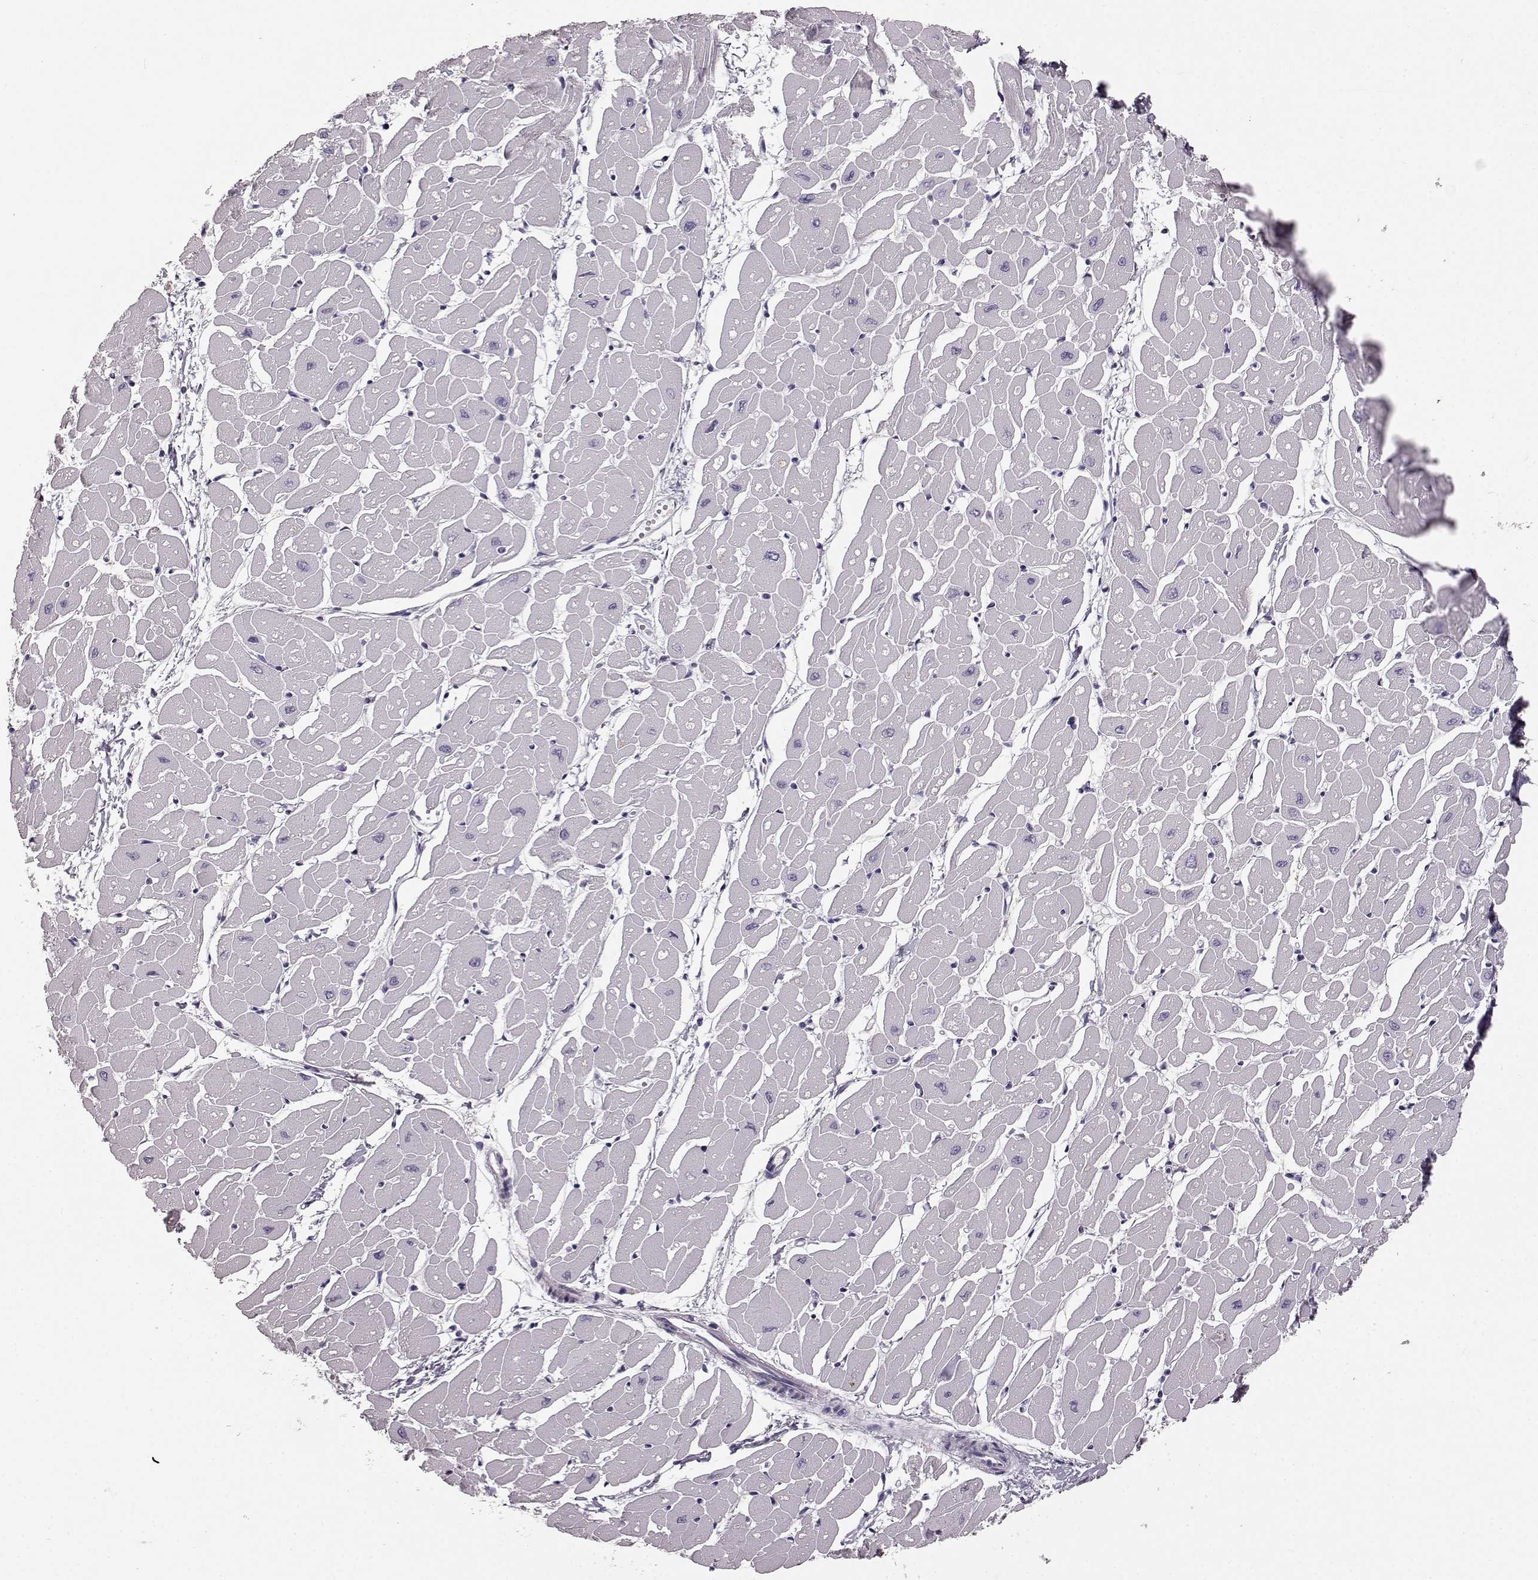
{"staining": {"intensity": "negative", "quantity": "none", "location": "none"}, "tissue": "heart muscle", "cell_type": "Cardiomyocytes", "image_type": "normal", "snomed": [{"axis": "morphology", "description": "Normal tissue, NOS"}, {"axis": "topography", "description": "Heart"}], "caption": "Cardiomyocytes are negative for protein expression in normal human heart muscle.", "gene": "GABRG3", "patient": {"sex": "male", "age": 57}}